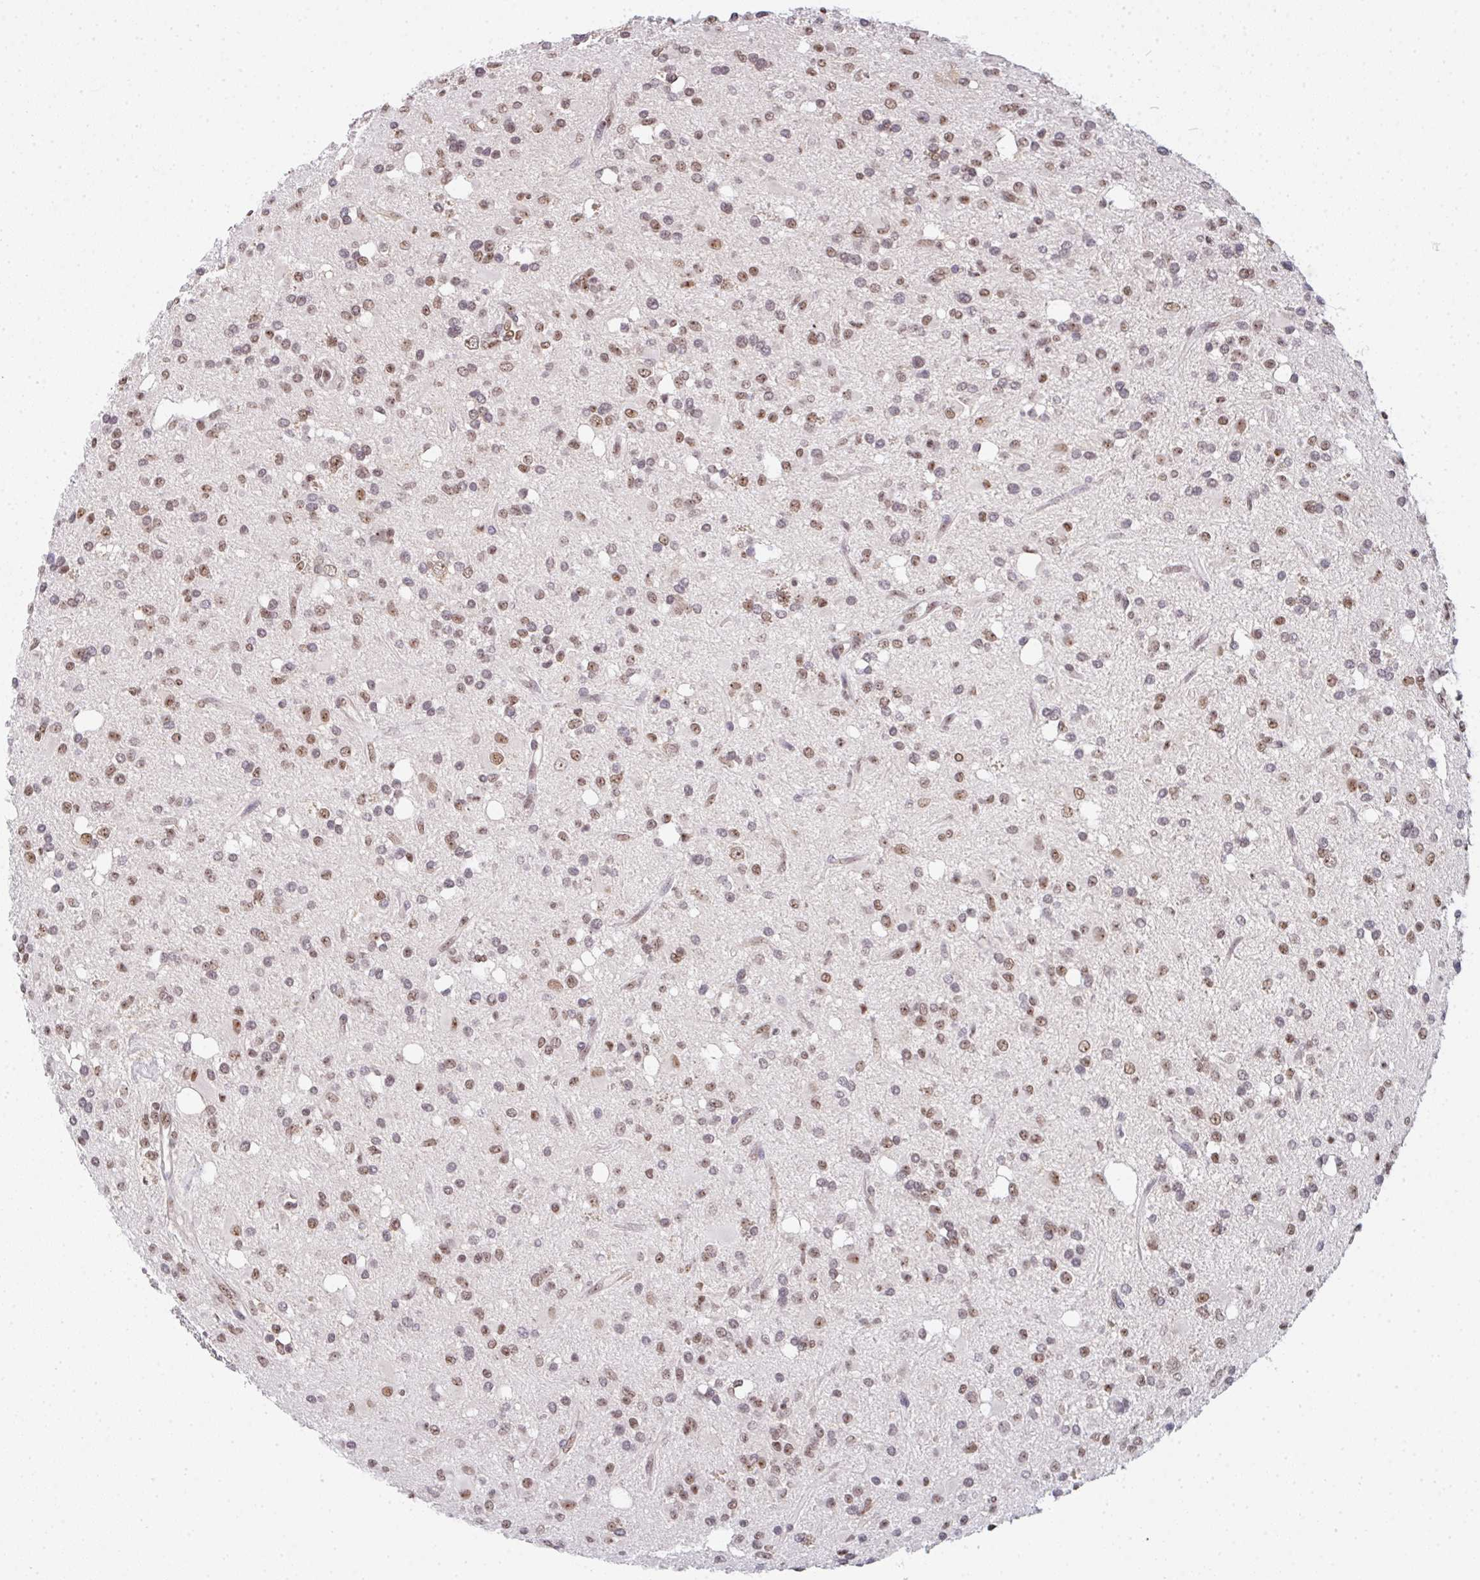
{"staining": {"intensity": "weak", "quantity": ">75%", "location": "nuclear"}, "tissue": "glioma", "cell_type": "Tumor cells", "image_type": "cancer", "snomed": [{"axis": "morphology", "description": "Glioma, malignant, Low grade"}, {"axis": "topography", "description": "Brain"}], "caption": "Malignant low-grade glioma stained with immunohistochemistry (IHC) displays weak nuclear staining in approximately >75% of tumor cells.", "gene": "DKC1", "patient": {"sex": "female", "age": 33}}